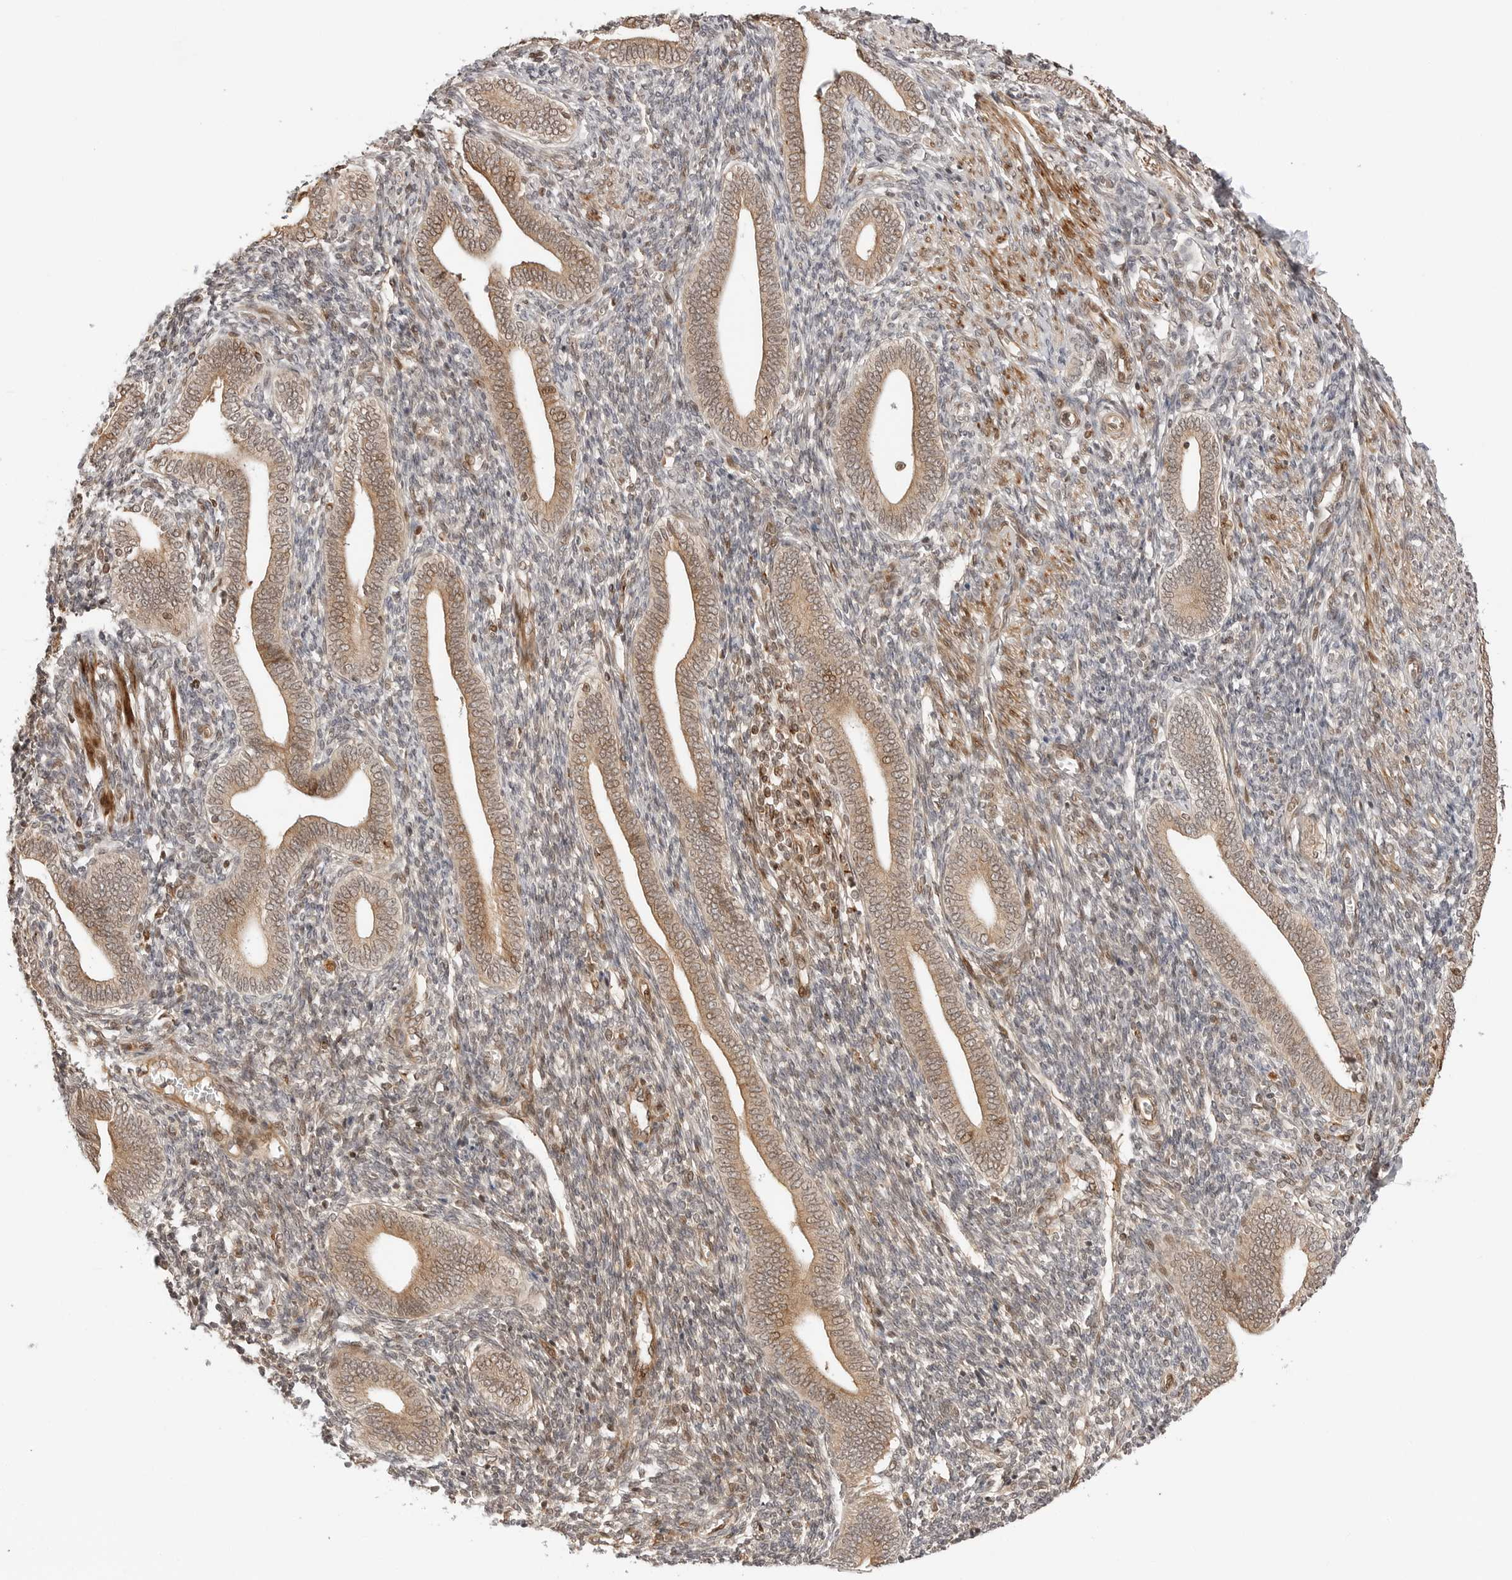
{"staining": {"intensity": "weak", "quantity": "25%-75%", "location": "nuclear"}, "tissue": "endometrium", "cell_type": "Cells in endometrial stroma", "image_type": "normal", "snomed": [{"axis": "morphology", "description": "Normal tissue, NOS"}, {"axis": "topography", "description": "Uterus"}, {"axis": "topography", "description": "Endometrium"}], "caption": "This image shows immunohistochemistry staining of normal human endometrium, with low weak nuclear expression in about 25%-75% of cells in endometrial stroma.", "gene": "GEM", "patient": {"sex": "female", "age": 33}}